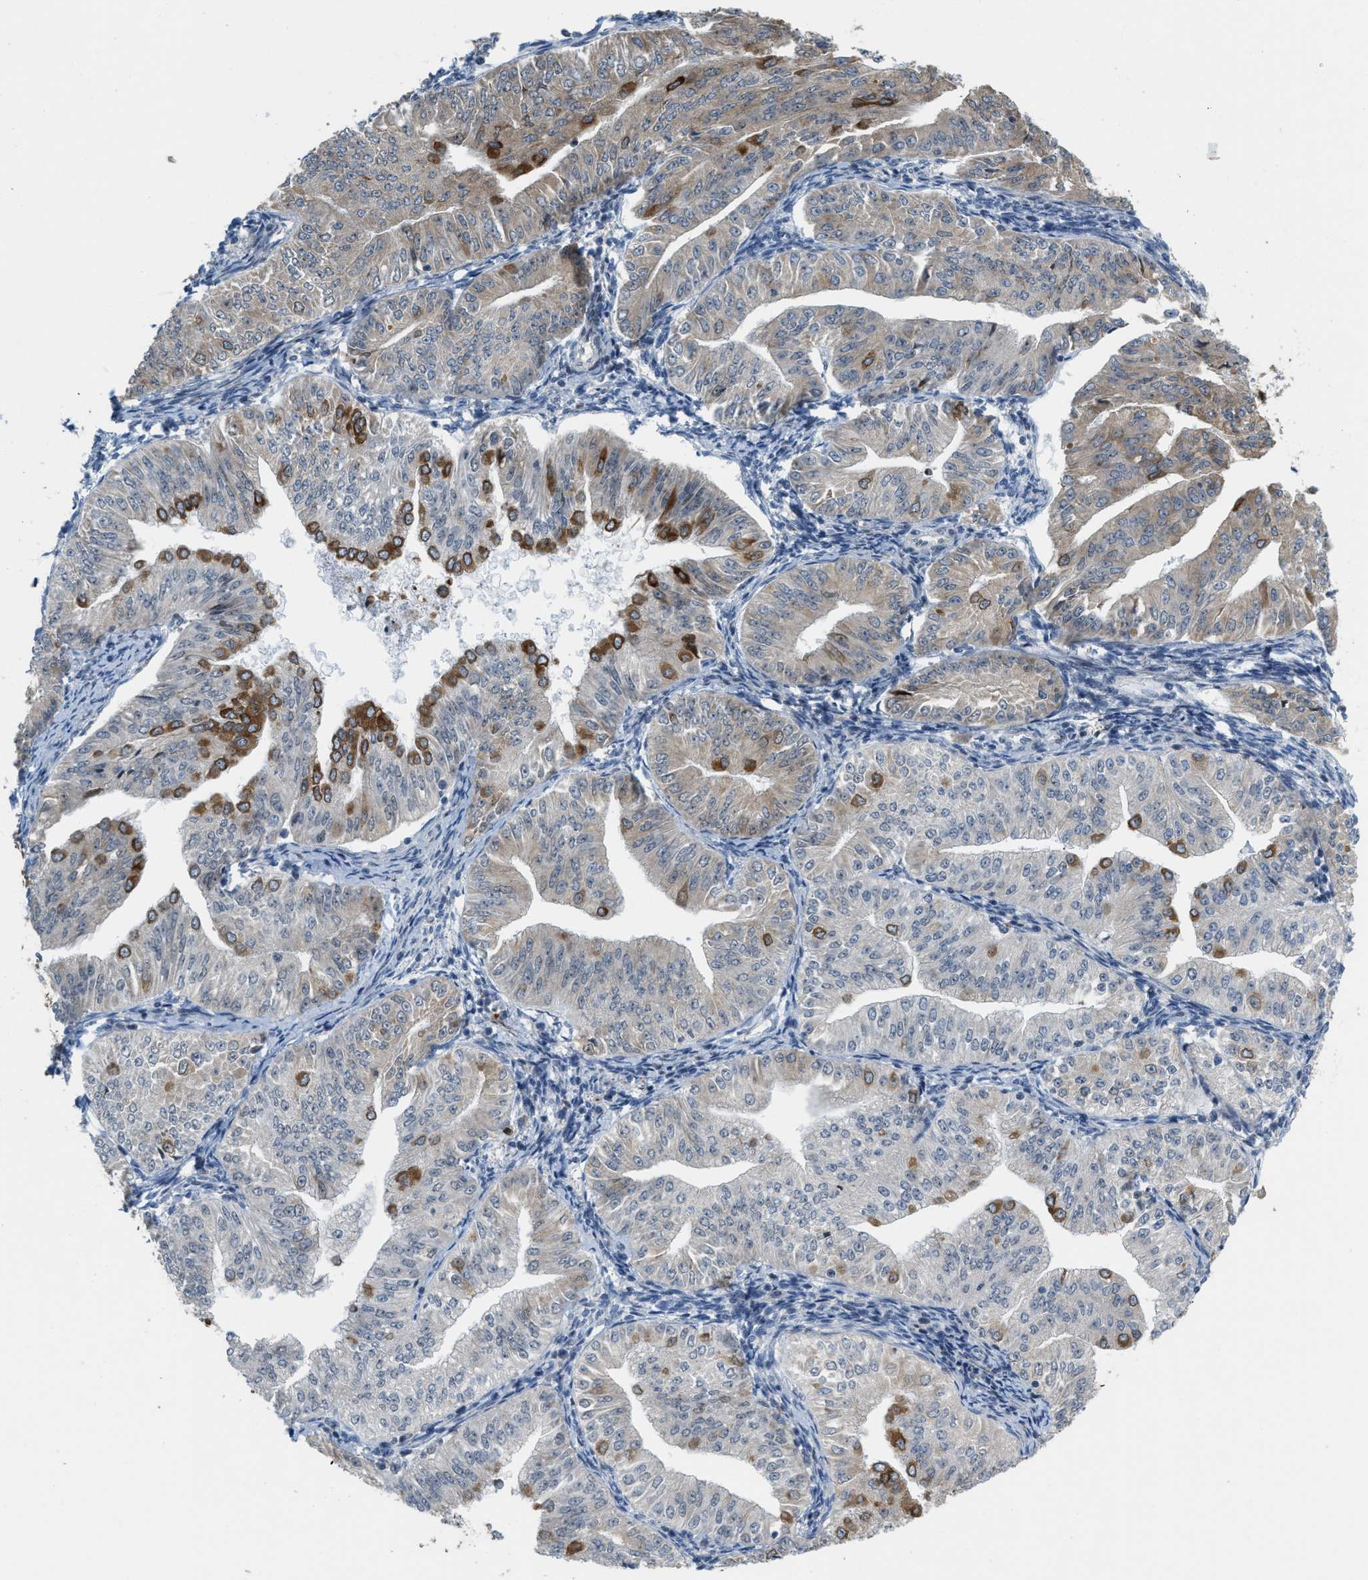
{"staining": {"intensity": "moderate", "quantity": "<25%", "location": "cytoplasmic/membranous"}, "tissue": "endometrial cancer", "cell_type": "Tumor cells", "image_type": "cancer", "snomed": [{"axis": "morphology", "description": "Normal tissue, NOS"}, {"axis": "morphology", "description": "Adenocarcinoma, NOS"}, {"axis": "topography", "description": "Endometrium"}], "caption": "The photomicrograph demonstrates staining of adenocarcinoma (endometrial), revealing moderate cytoplasmic/membranous protein positivity (brown color) within tumor cells. The staining was performed using DAB, with brown indicating positive protein expression. Nuclei are stained blue with hematoxylin.", "gene": "DIPK1A", "patient": {"sex": "female", "age": 53}}